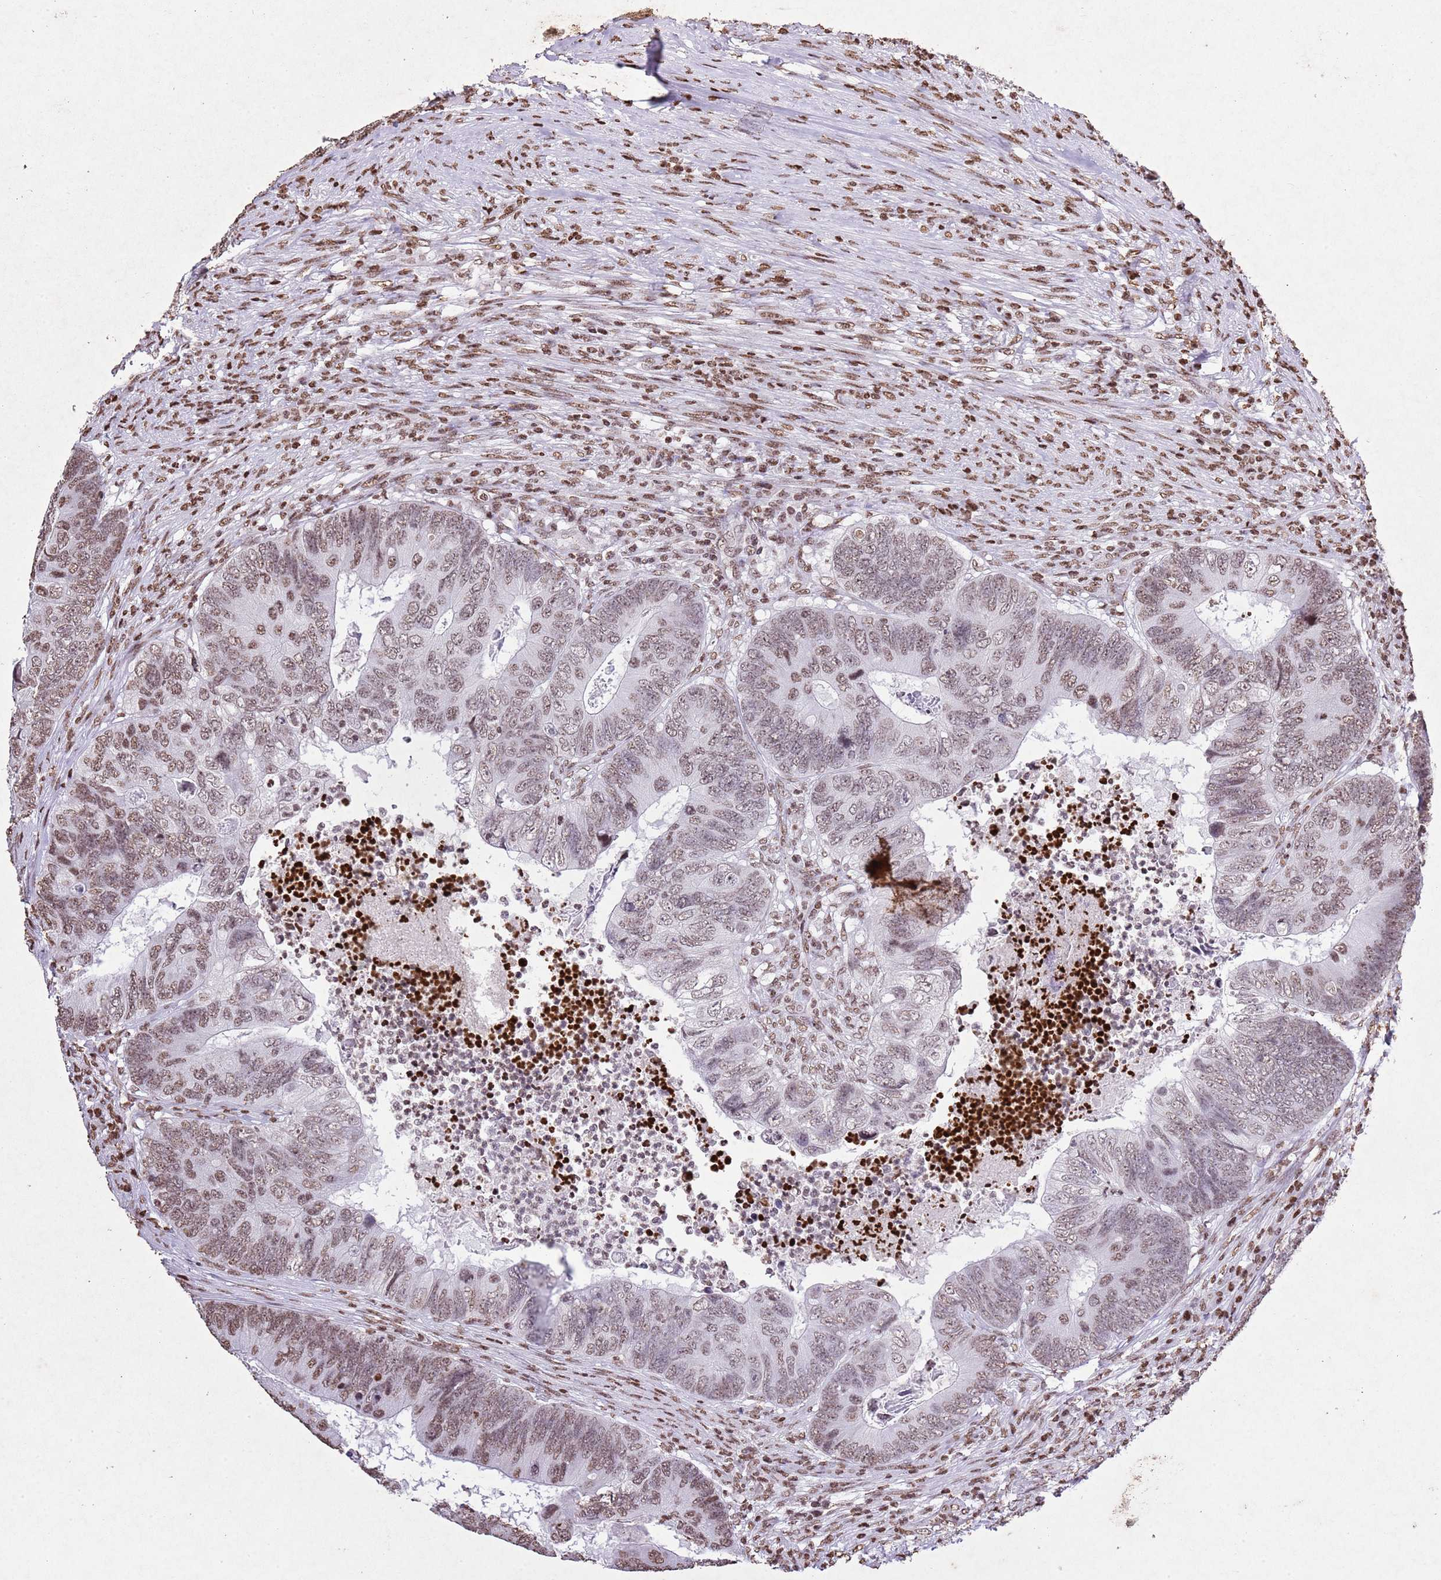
{"staining": {"intensity": "moderate", "quantity": ">75%", "location": "nuclear"}, "tissue": "colorectal cancer", "cell_type": "Tumor cells", "image_type": "cancer", "snomed": [{"axis": "morphology", "description": "Adenocarcinoma, NOS"}, {"axis": "topography", "description": "Colon"}], "caption": "Colorectal adenocarcinoma was stained to show a protein in brown. There is medium levels of moderate nuclear positivity in approximately >75% of tumor cells. (brown staining indicates protein expression, while blue staining denotes nuclei).", "gene": "BMAL1", "patient": {"sex": "female", "age": 67}}